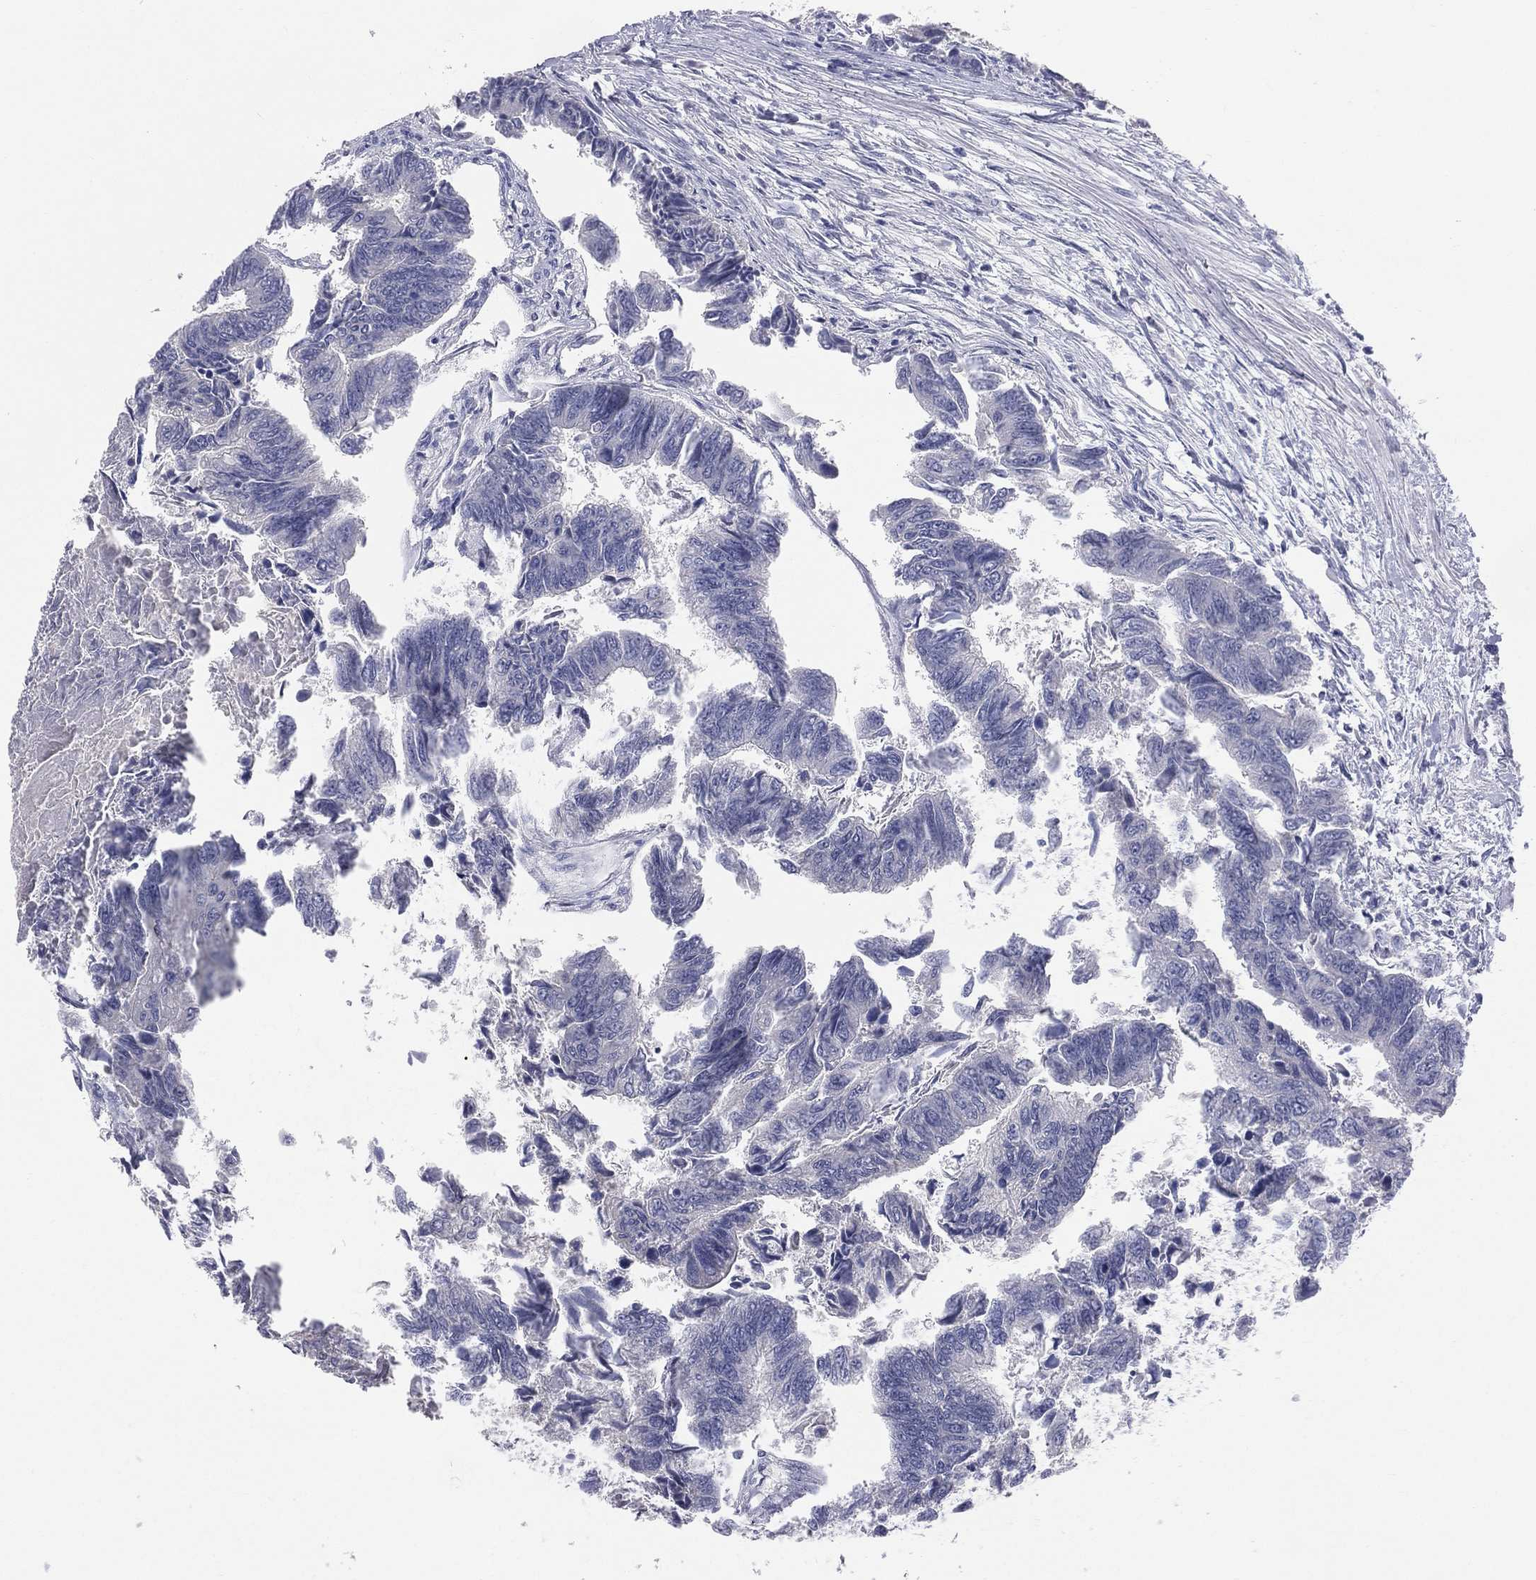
{"staining": {"intensity": "negative", "quantity": "none", "location": "none"}, "tissue": "colorectal cancer", "cell_type": "Tumor cells", "image_type": "cancer", "snomed": [{"axis": "morphology", "description": "Adenocarcinoma, NOS"}, {"axis": "topography", "description": "Colon"}], "caption": "DAB immunohistochemical staining of human colorectal cancer (adenocarcinoma) displays no significant staining in tumor cells.", "gene": "STK31", "patient": {"sex": "female", "age": 65}}